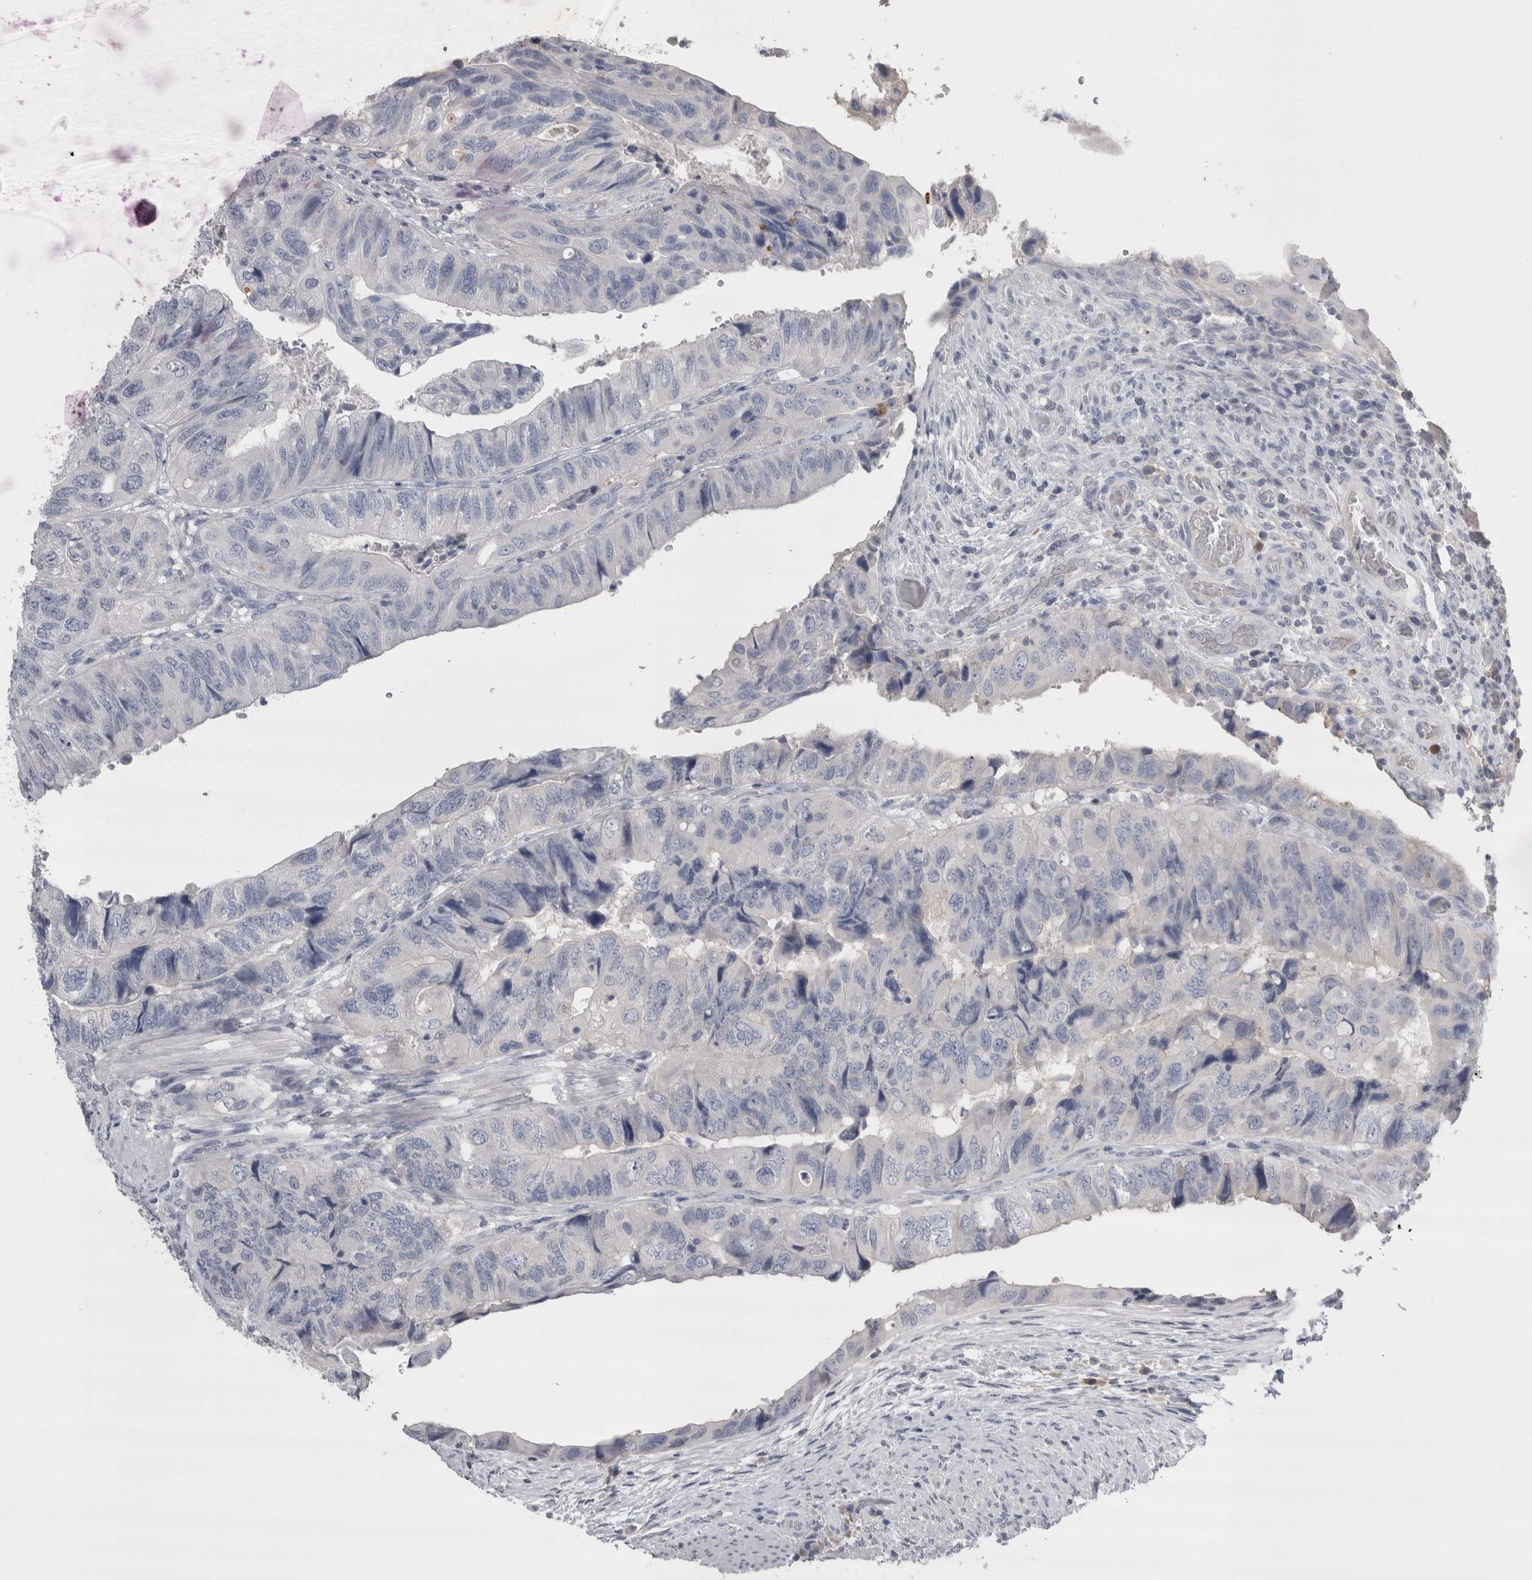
{"staining": {"intensity": "negative", "quantity": "none", "location": "none"}, "tissue": "colorectal cancer", "cell_type": "Tumor cells", "image_type": "cancer", "snomed": [{"axis": "morphology", "description": "Adenocarcinoma, NOS"}, {"axis": "topography", "description": "Rectum"}], "caption": "IHC of human adenocarcinoma (colorectal) displays no expression in tumor cells. (Immunohistochemistry (ihc), brightfield microscopy, high magnification).", "gene": "REG1A", "patient": {"sex": "male", "age": 63}}